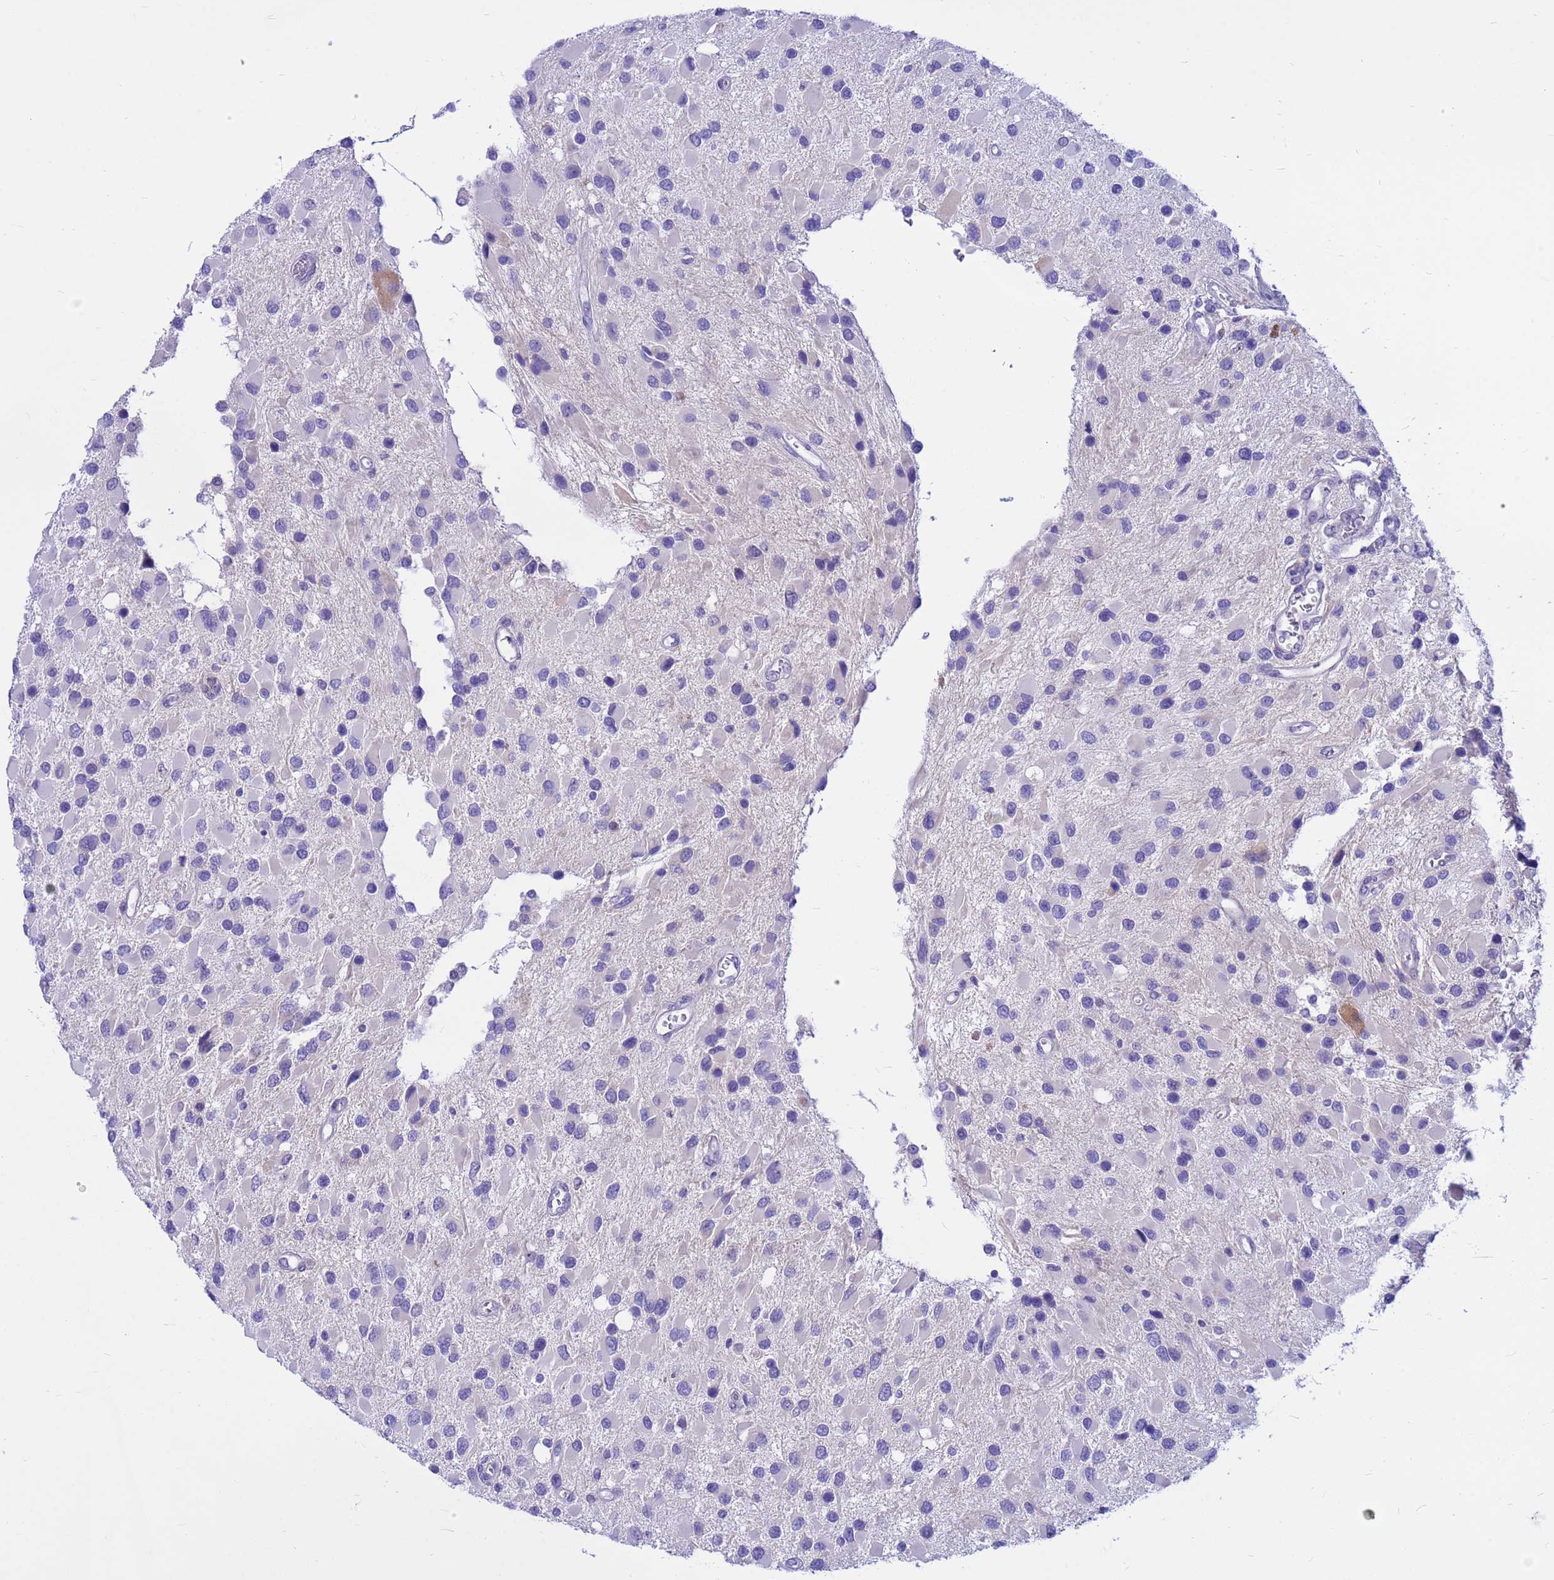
{"staining": {"intensity": "negative", "quantity": "none", "location": "none"}, "tissue": "glioma", "cell_type": "Tumor cells", "image_type": "cancer", "snomed": [{"axis": "morphology", "description": "Glioma, malignant, High grade"}, {"axis": "topography", "description": "Brain"}], "caption": "Immunohistochemical staining of human malignant high-grade glioma demonstrates no significant positivity in tumor cells. (Immunohistochemistry (ihc), brightfield microscopy, high magnification).", "gene": "DMRTC2", "patient": {"sex": "male", "age": 53}}